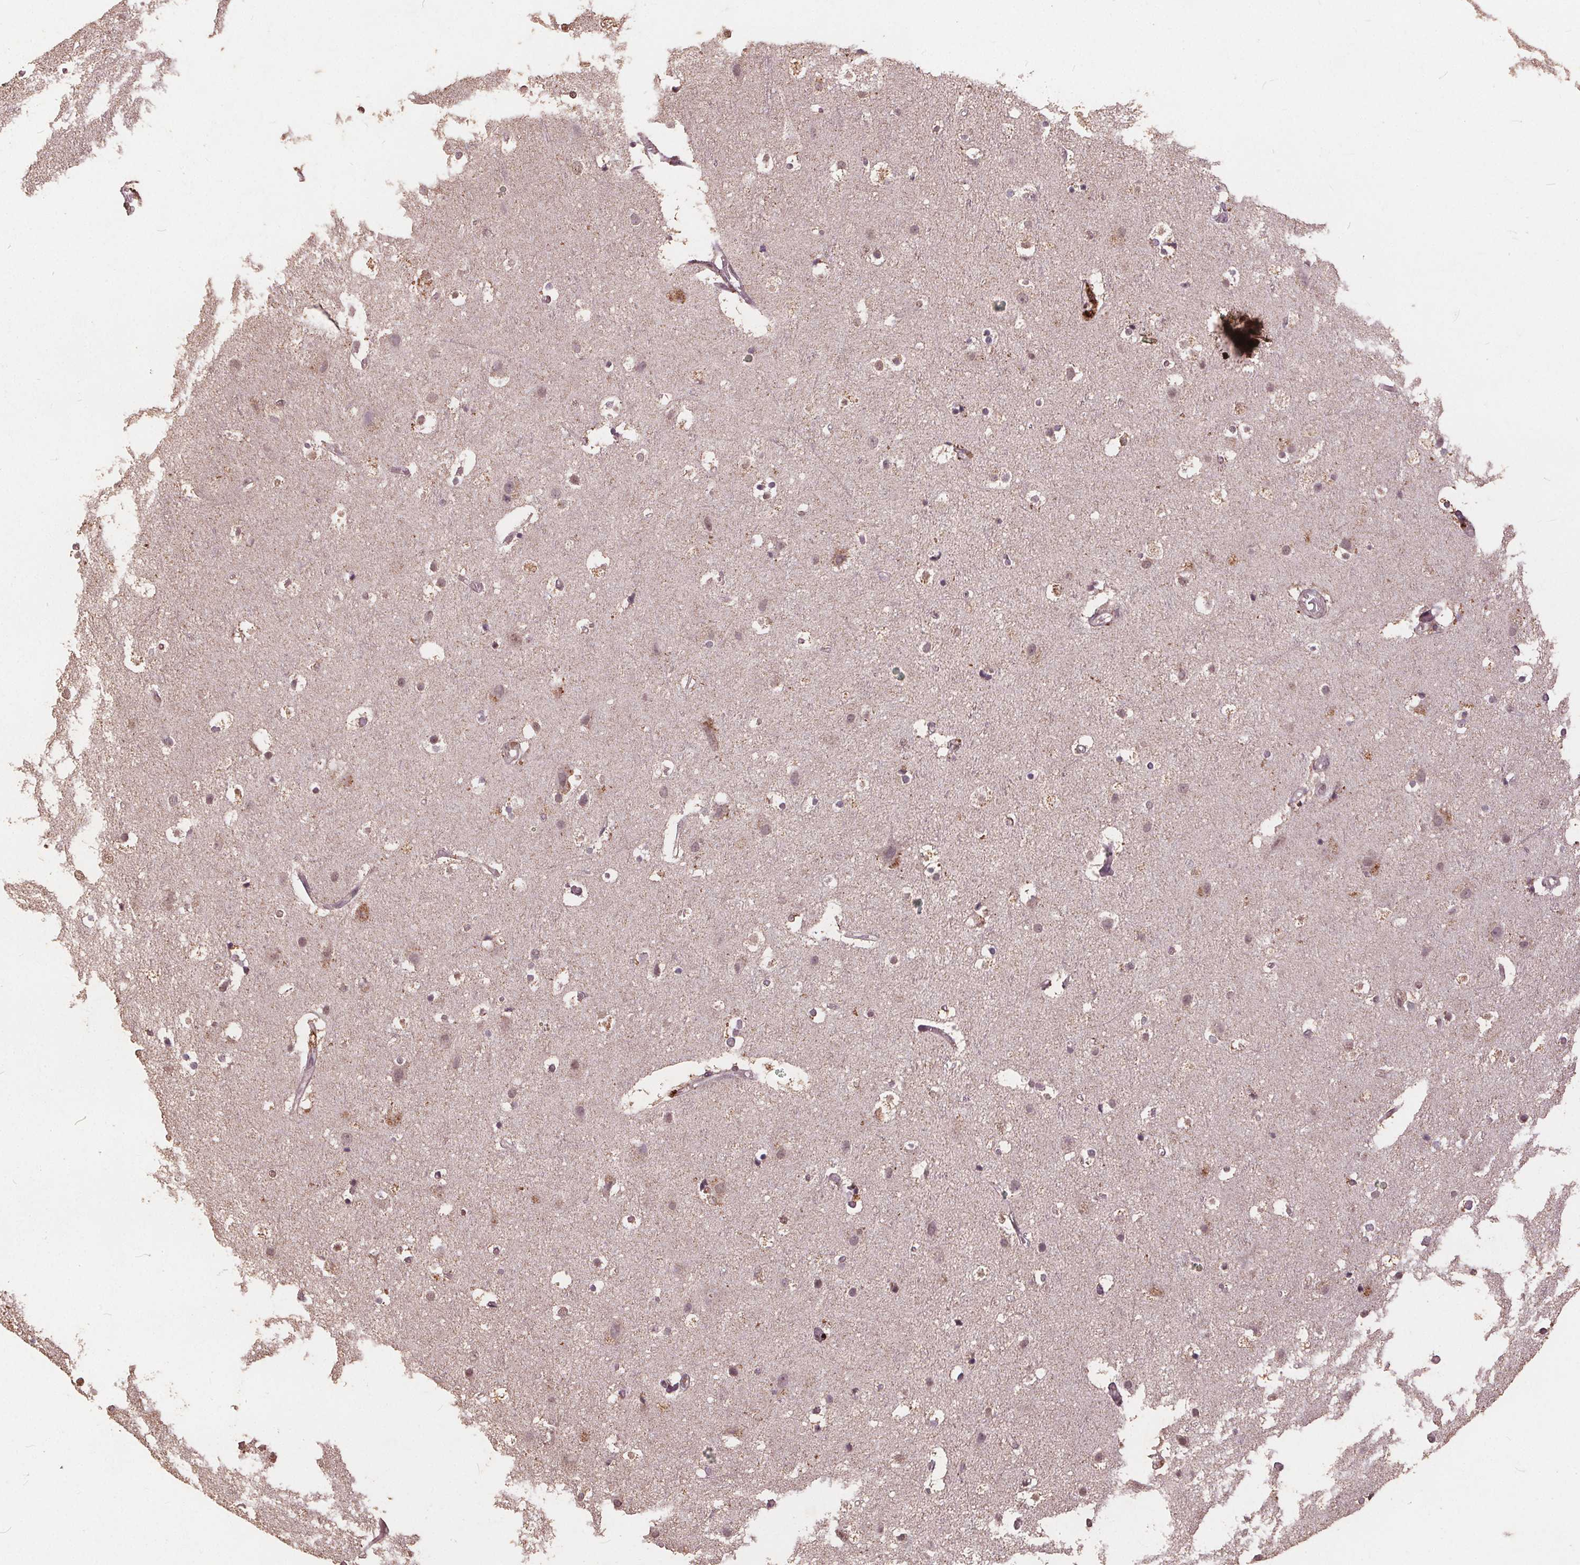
{"staining": {"intensity": "weak", "quantity": "<25%", "location": "nuclear"}, "tissue": "cerebral cortex", "cell_type": "Endothelial cells", "image_type": "normal", "snomed": [{"axis": "morphology", "description": "Normal tissue, NOS"}, {"axis": "topography", "description": "Cerebral cortex"}], "caption": "DAB (3,3'-diaminobenzidine) immunohistochemical staining of unremarkable cerebral cortex displays no significant positivity in endothelial cells.", "gene": "DSG3", "patient": {"sex": "female", "age": 52}}